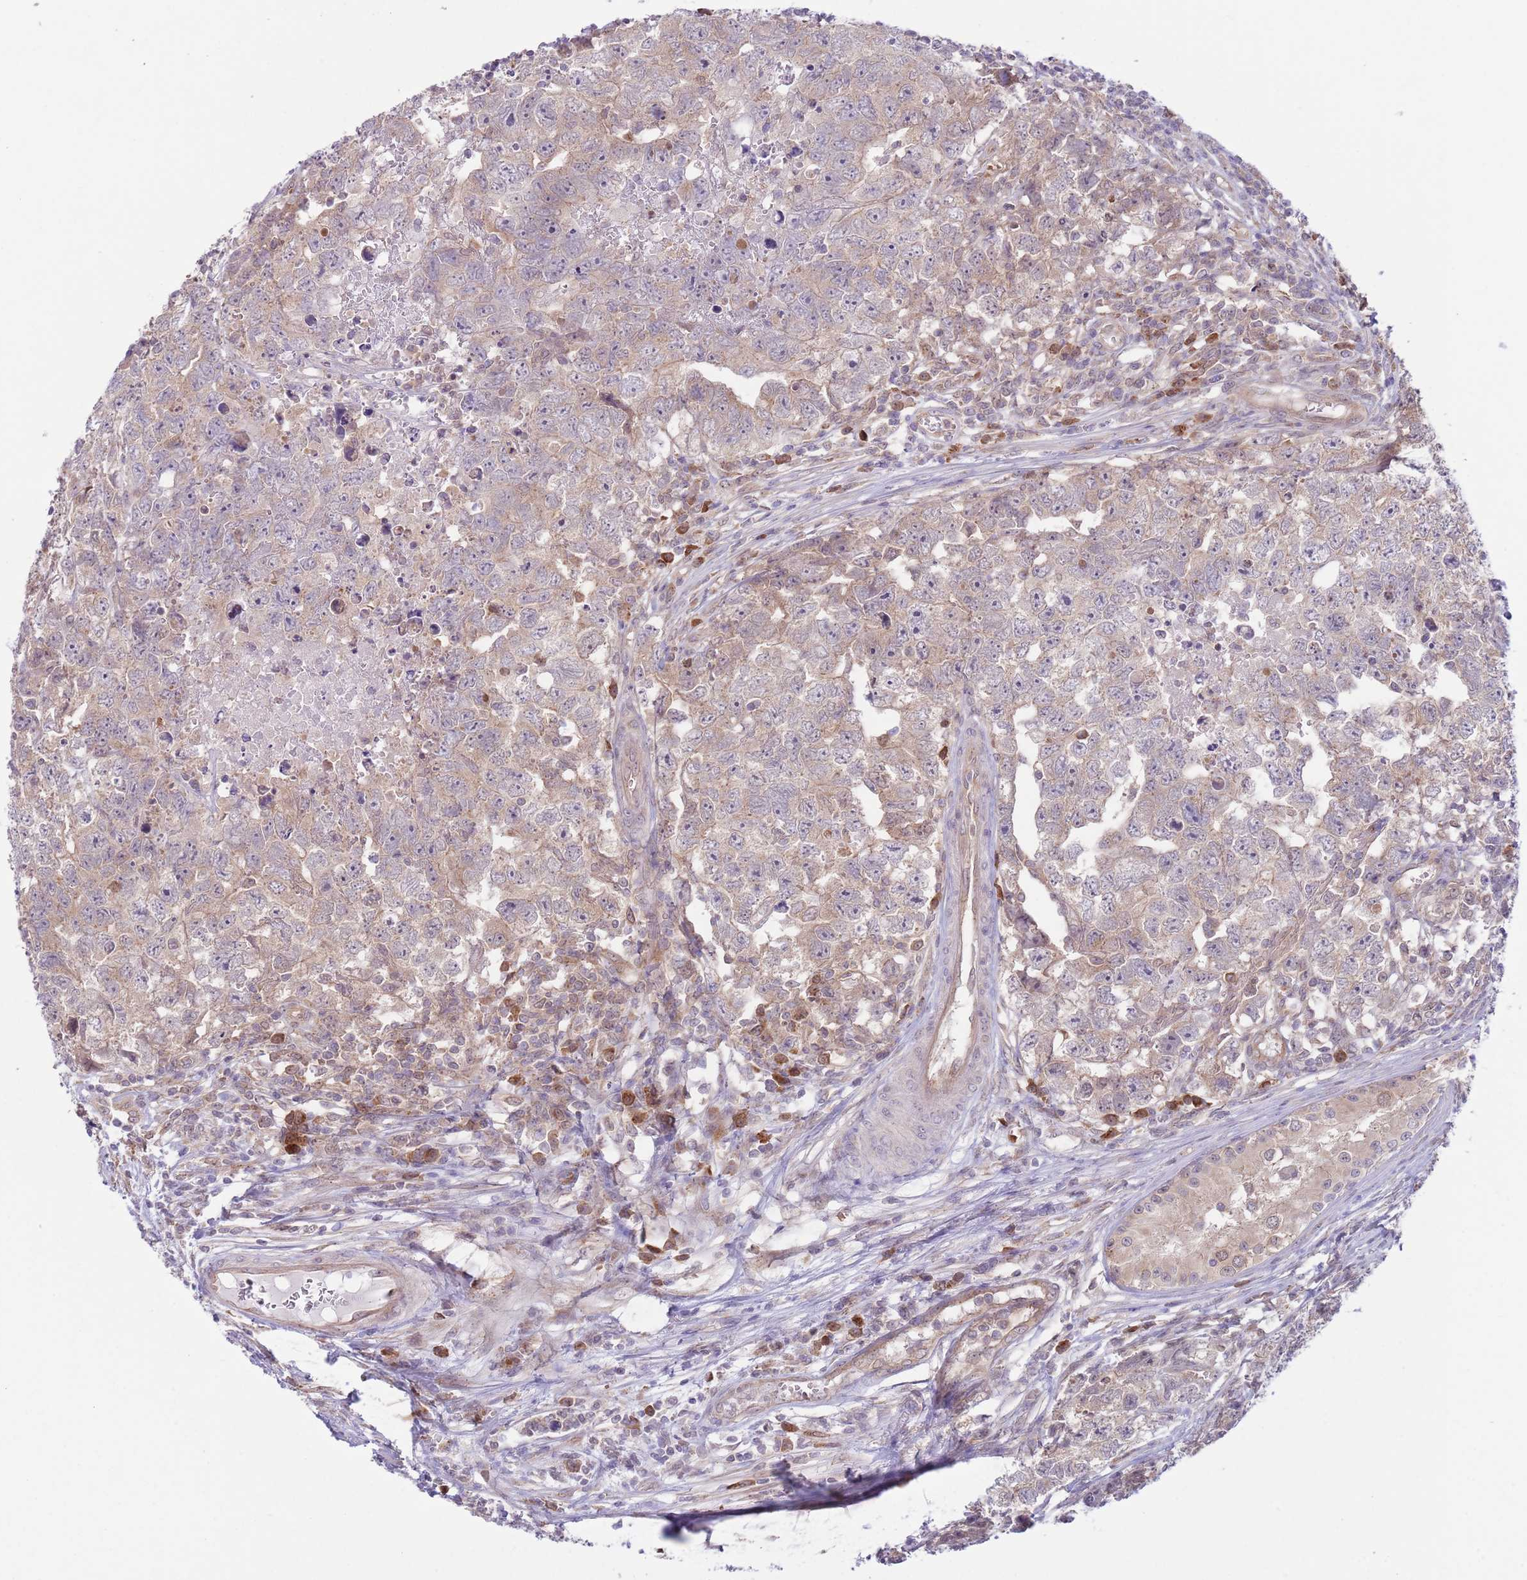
{"staining": {"intensity": "weak", "quantity": "<25%", "location": "cytoplasmic/membranous"}, "tissue": "testis cancer", "cell_type": "Tumor cells", "image_type": "cancer", "snomed": [{"axis": "morphology", "description": "Carcinoma, Embryonal, NOS"}, {"axis": "topography", "description": "Testis"}], "caption": "IHC micrograph of human testis cancer (embryonal carcinoma) stained for a protein (brown), which reveals no expression in tumor cells.", "gene": "COPE", "patient": {"sex": "male", "age": 22}}